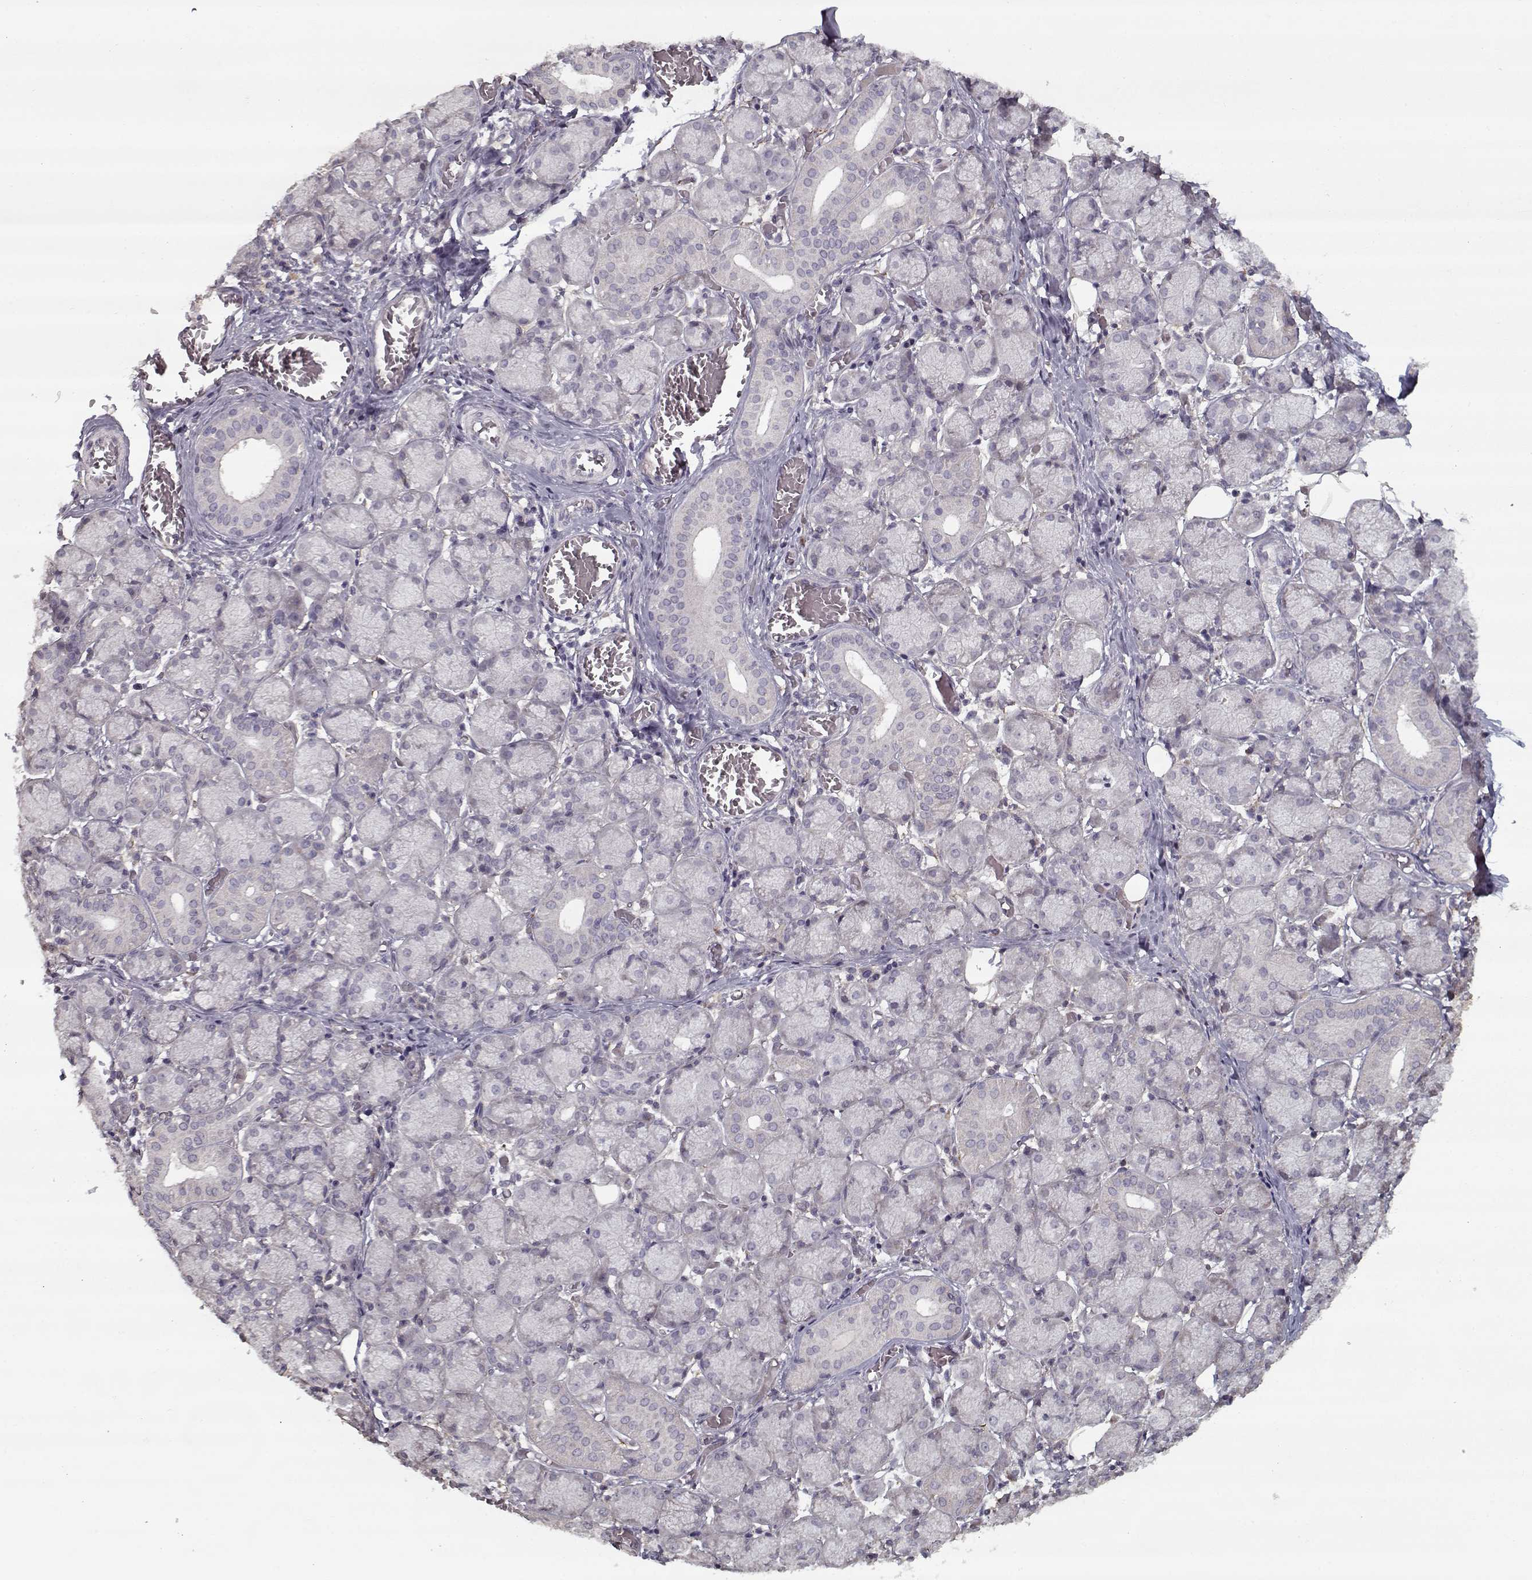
{"staining": {"intensity": "negative", "quantity": "none", "location": "none"}, "tissue": "salivary gland", "cell_type": "Glandular cells", "image_type": "normal", "snomed": [{"axis": "morphology", "description": "Normal tissue, NOS"}, {"axis": "topography", "description": "Salivary gland"}, {"axis": "topography", "description": "Peripheral nerve tissue"}], "caption": "The histopathology image shows no significant staining in glandular cells of salivary gland.", "gene": "LAMA2", "patient": {"sex": "female", "age": 24}}